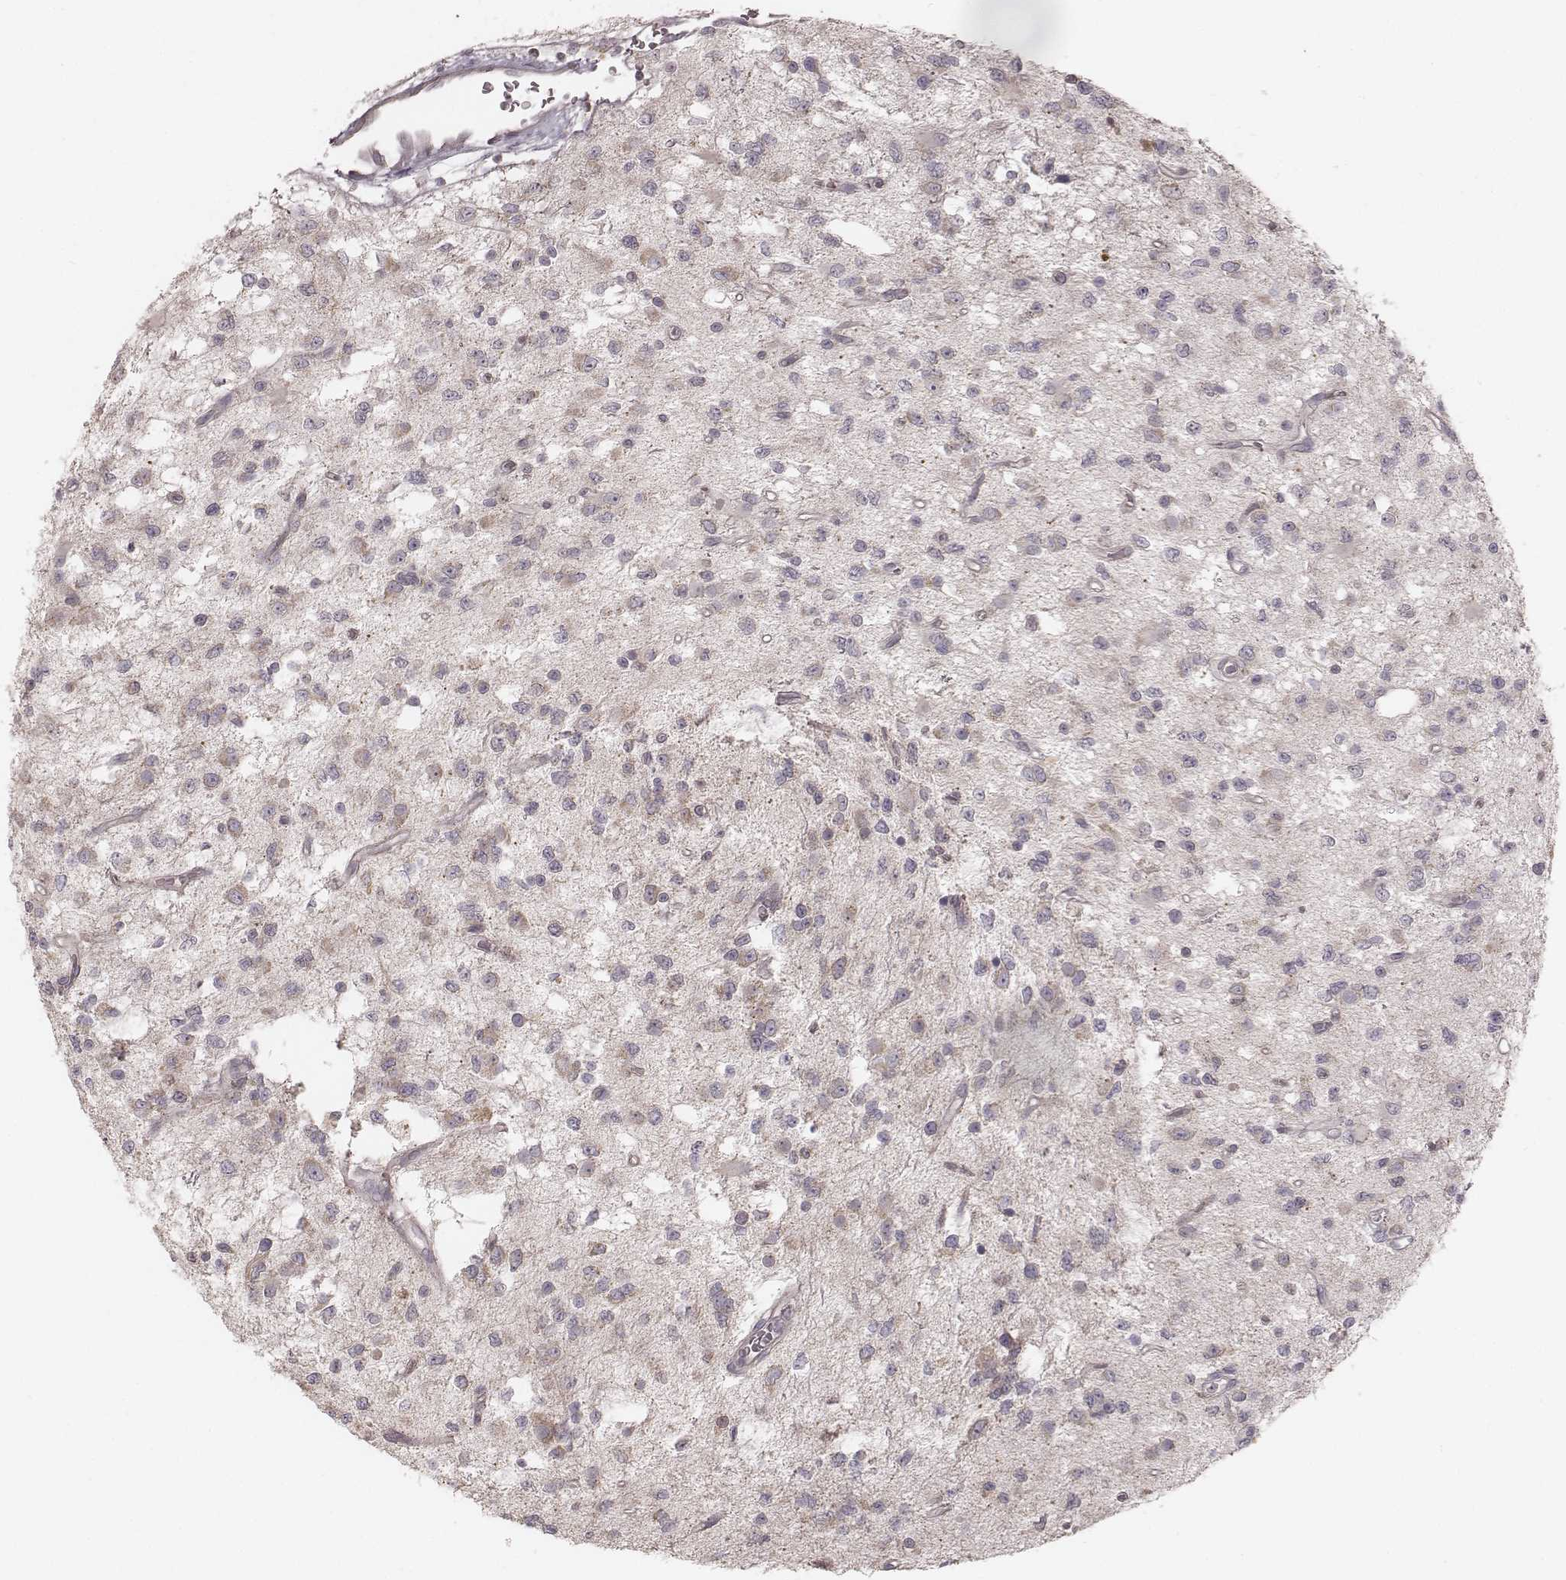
{"staining": {"intensity": "weak", "quantity": "<25%", "location": "cytoplasmic/membranous"}, "tissue": "glioma", "cell_type": "Tumor cells", "image_type": "cancer", "snomed": [{"axis": "morphology", "description": "Glioma, malignant, Low grade"}, {"axis": "topography", "description": "Brain"}], "caption": "There is no significant staining in tumor cells of malignant glioma (low-grade).", "gene": "TDRD5", "patient": {"sex": "female", "age": 45}}